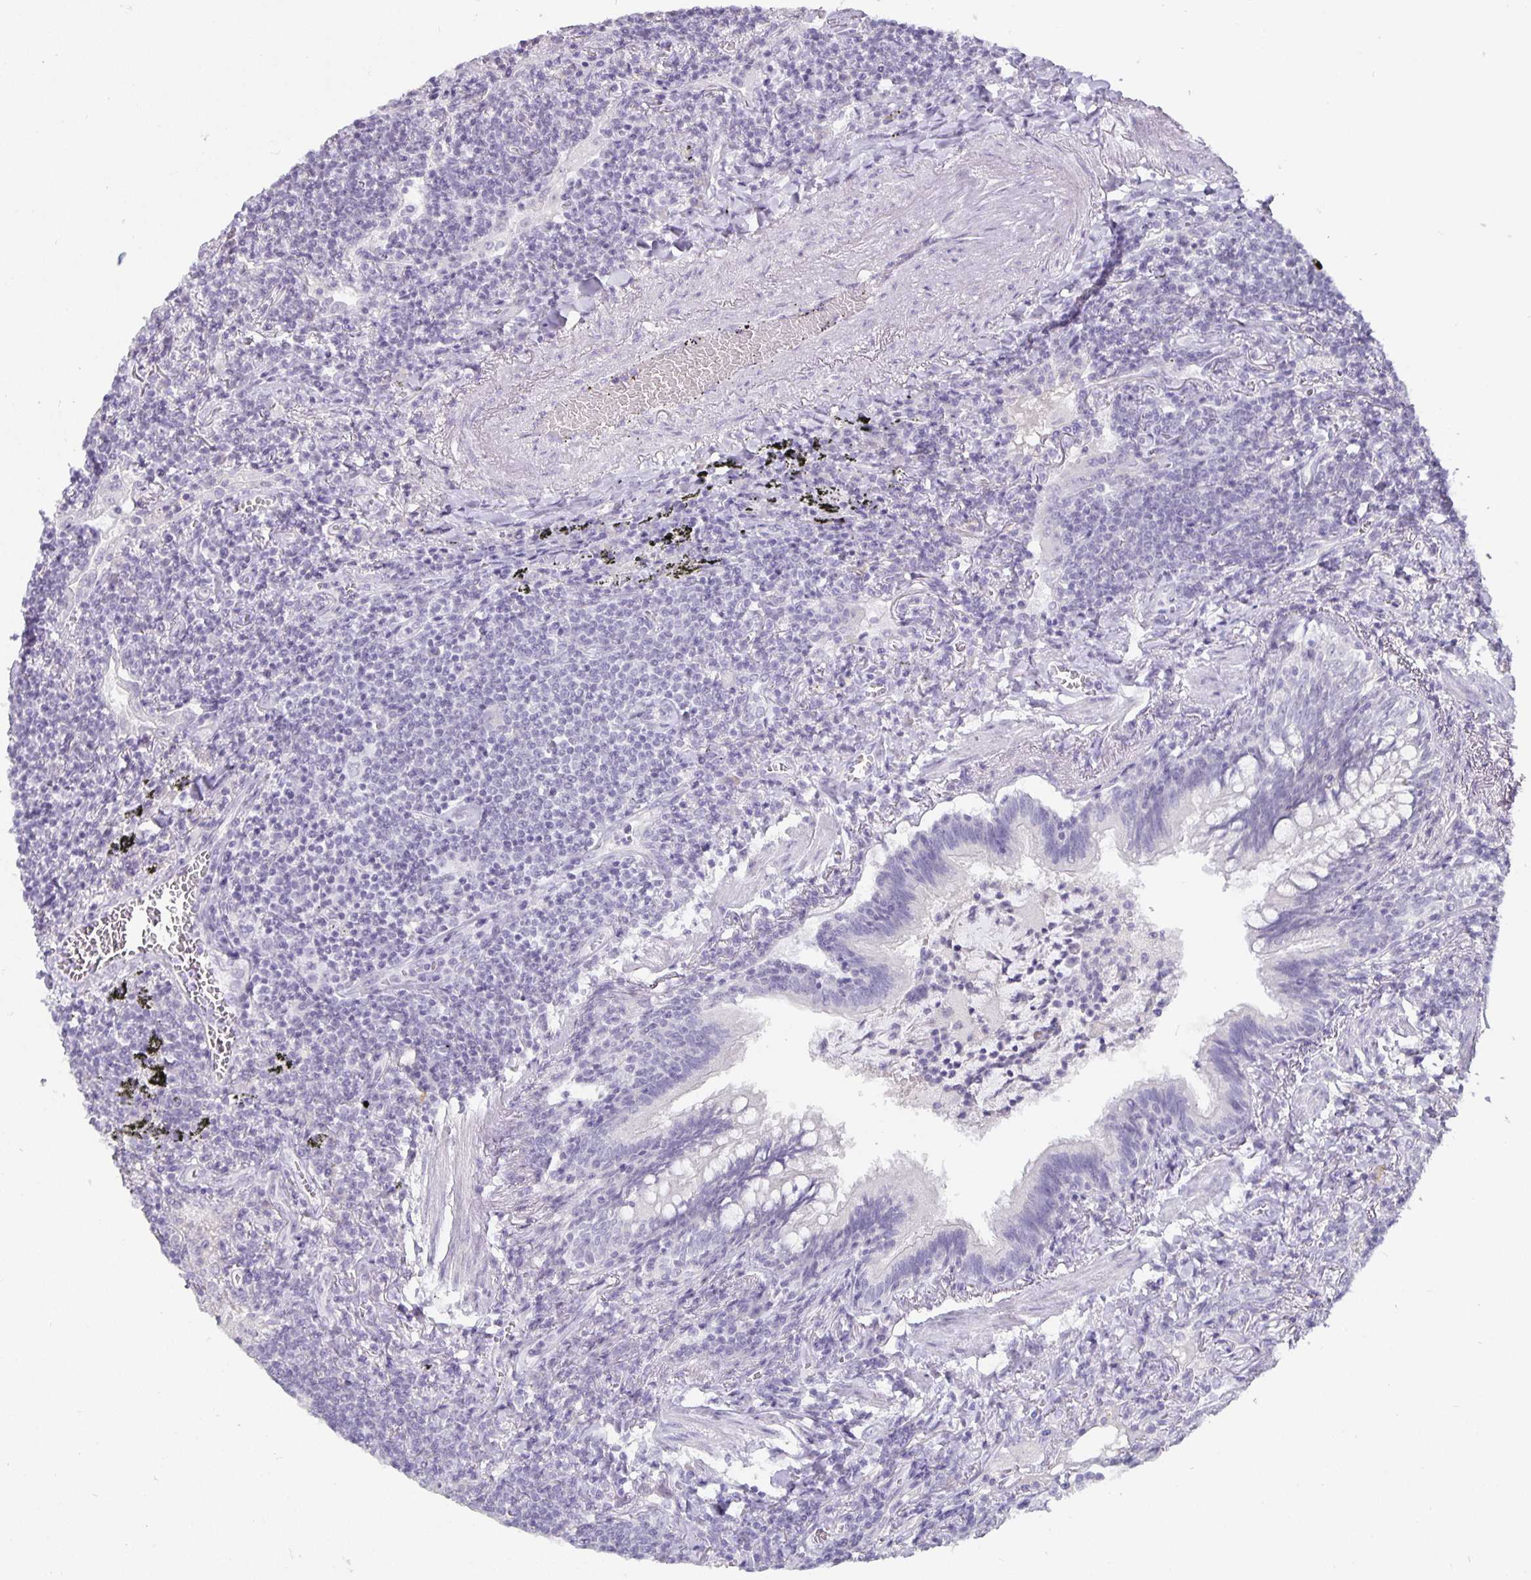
{"staining": {"intensity": "negative", "quantity": "none", "location": "none"}, "tissue": "lymphoma", "cell_type": "Tumor cells", "image_type": "cancer", "snomed": [{"axis": "morphology", "description": "Malignant lymphoma, non-Hodgkin's type, Low grade"}, {"axis": "topography", "description": "Lung"}], "caption": "This is an immunohistochemistry (IHC) histopathology image of low-grade malignant lymphoma, non-Hodgkin's type. There is no staining in tumor cells.", "gene": "CA12", "patient": {"sex": "female", "age": 71}}